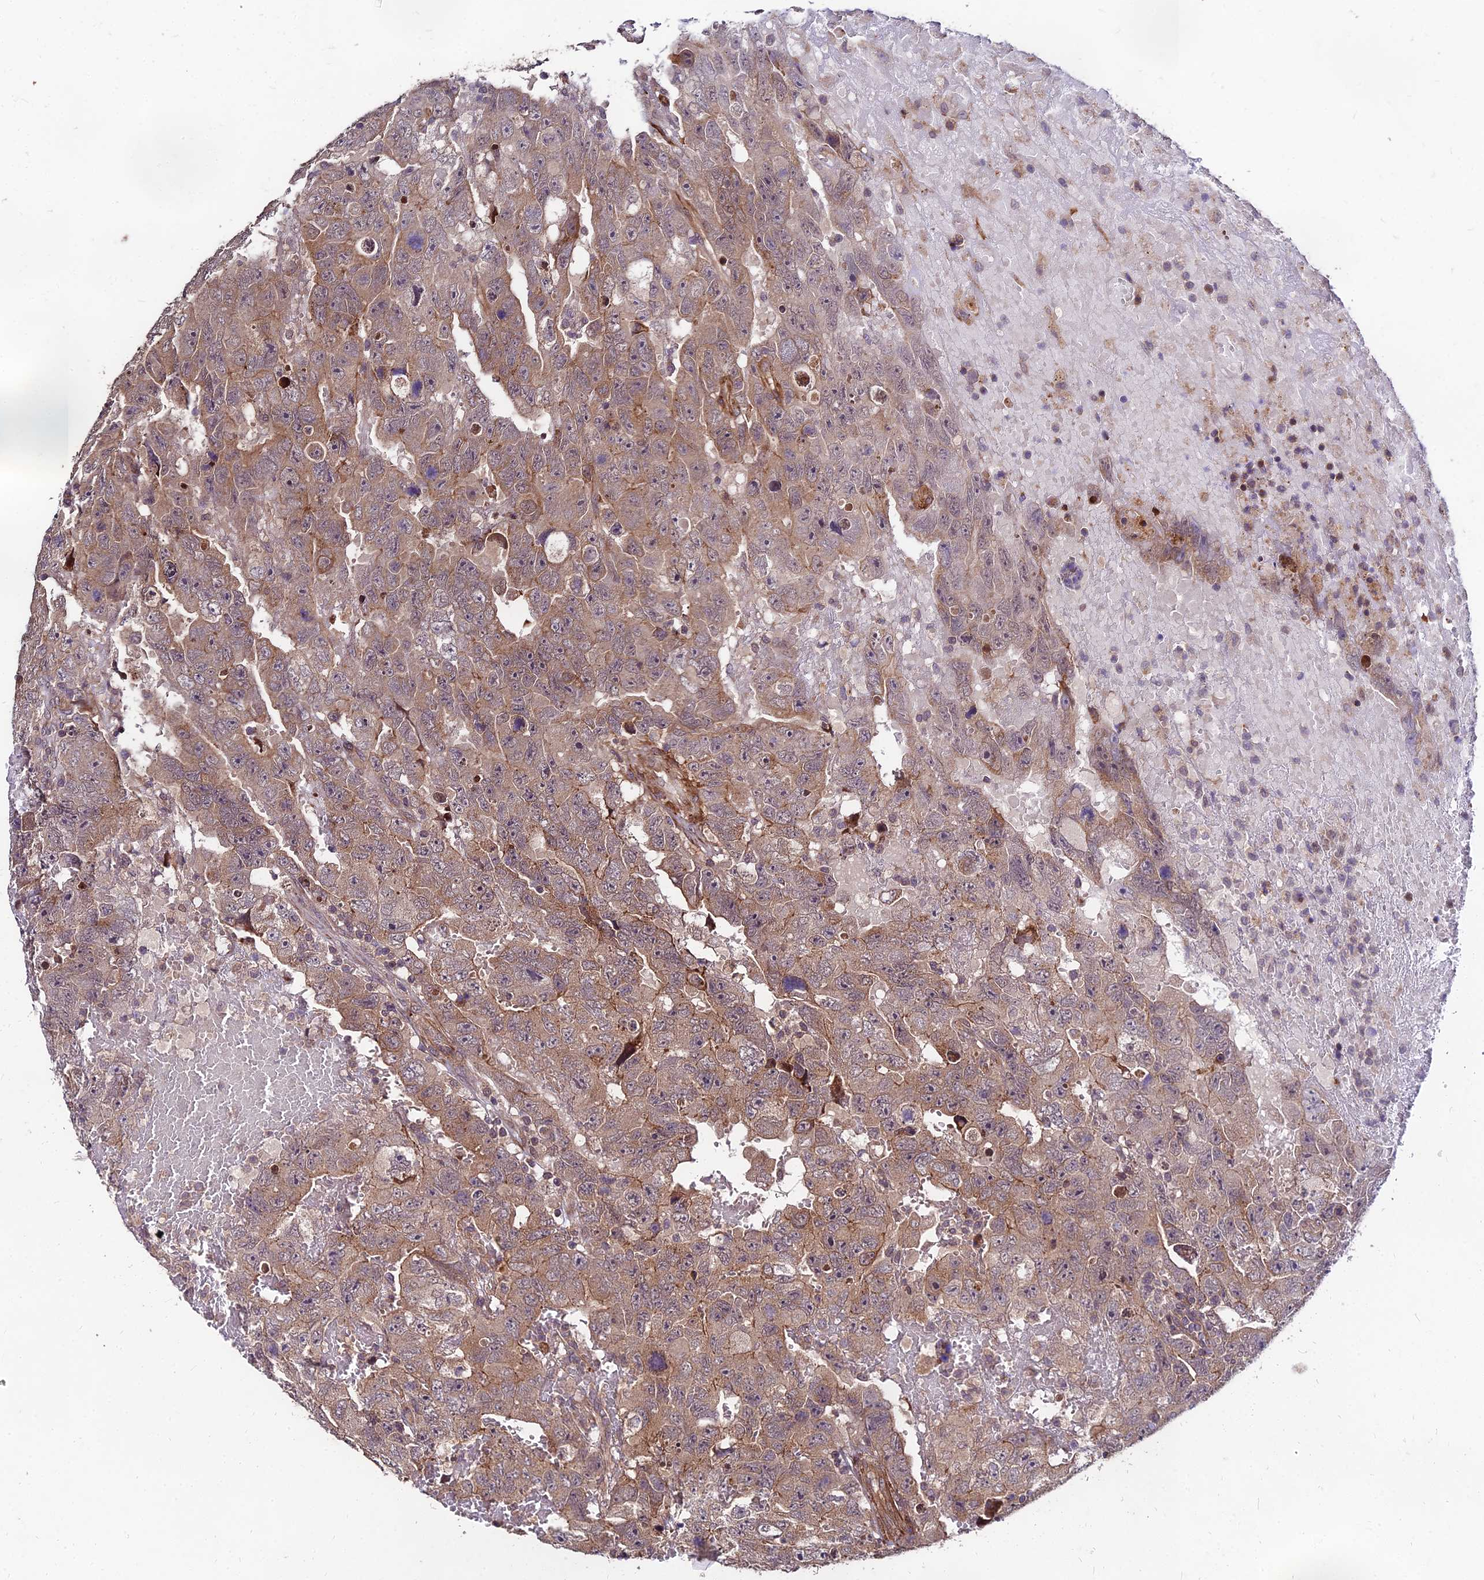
{"staining": {"intensity": "moderate", "quantity": "25%-75%", "location": "cytoplasmic/membranous"}, "tissue": "testis cancer", "cell_type": "Tumor cells", "image_type": "cancer", "snomed": [{"axis": "morphology", "description": "Carcinoma, Embryonal, NOS"}, {"axis": "topography", "description": "Testis"}], "caption": "Human testis cancer (embryonal carcinoma) stained with a protein marker displays moderate staining in tumor cells.", "gene": "MKKS", "patient": {"sex": "male", "age": 45}}